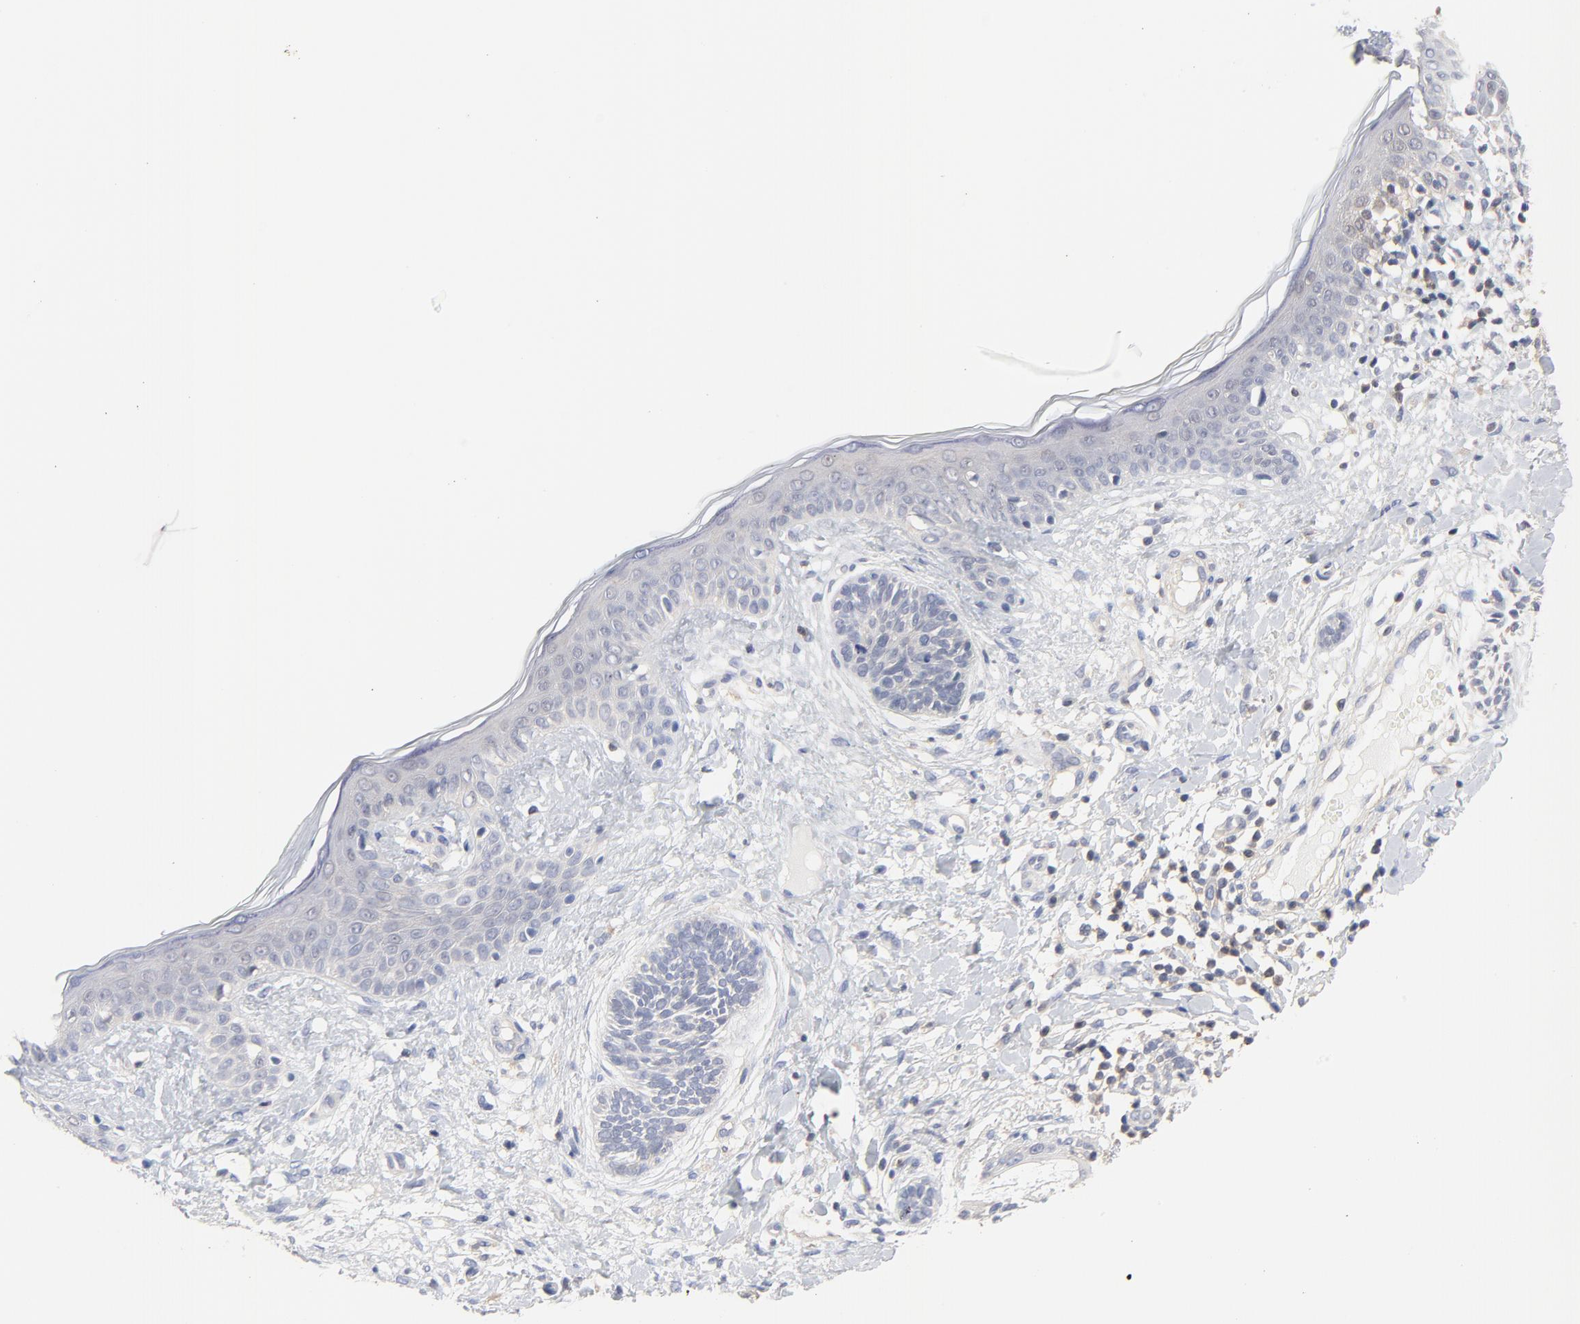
{"staining": {"intensity": "negative", "quantity": "none", "location": "none"}, "tissue": "skin cancer", "cell_type": "Tumor cells", "image_type": "cancer", "snomed": [{"axis": "morphology", "description": "Normal tissue, NOS"}, {"axis": "morphology", "description": "Basal cell carcinoma"}, {"axis": "topography", "description": "Skin"}], "caption": "The micrograph demonstrates no staining of tumor cells in skin cancer.", "gene": "CAB39L", "patient": {"sex": "male", "age": 63}}